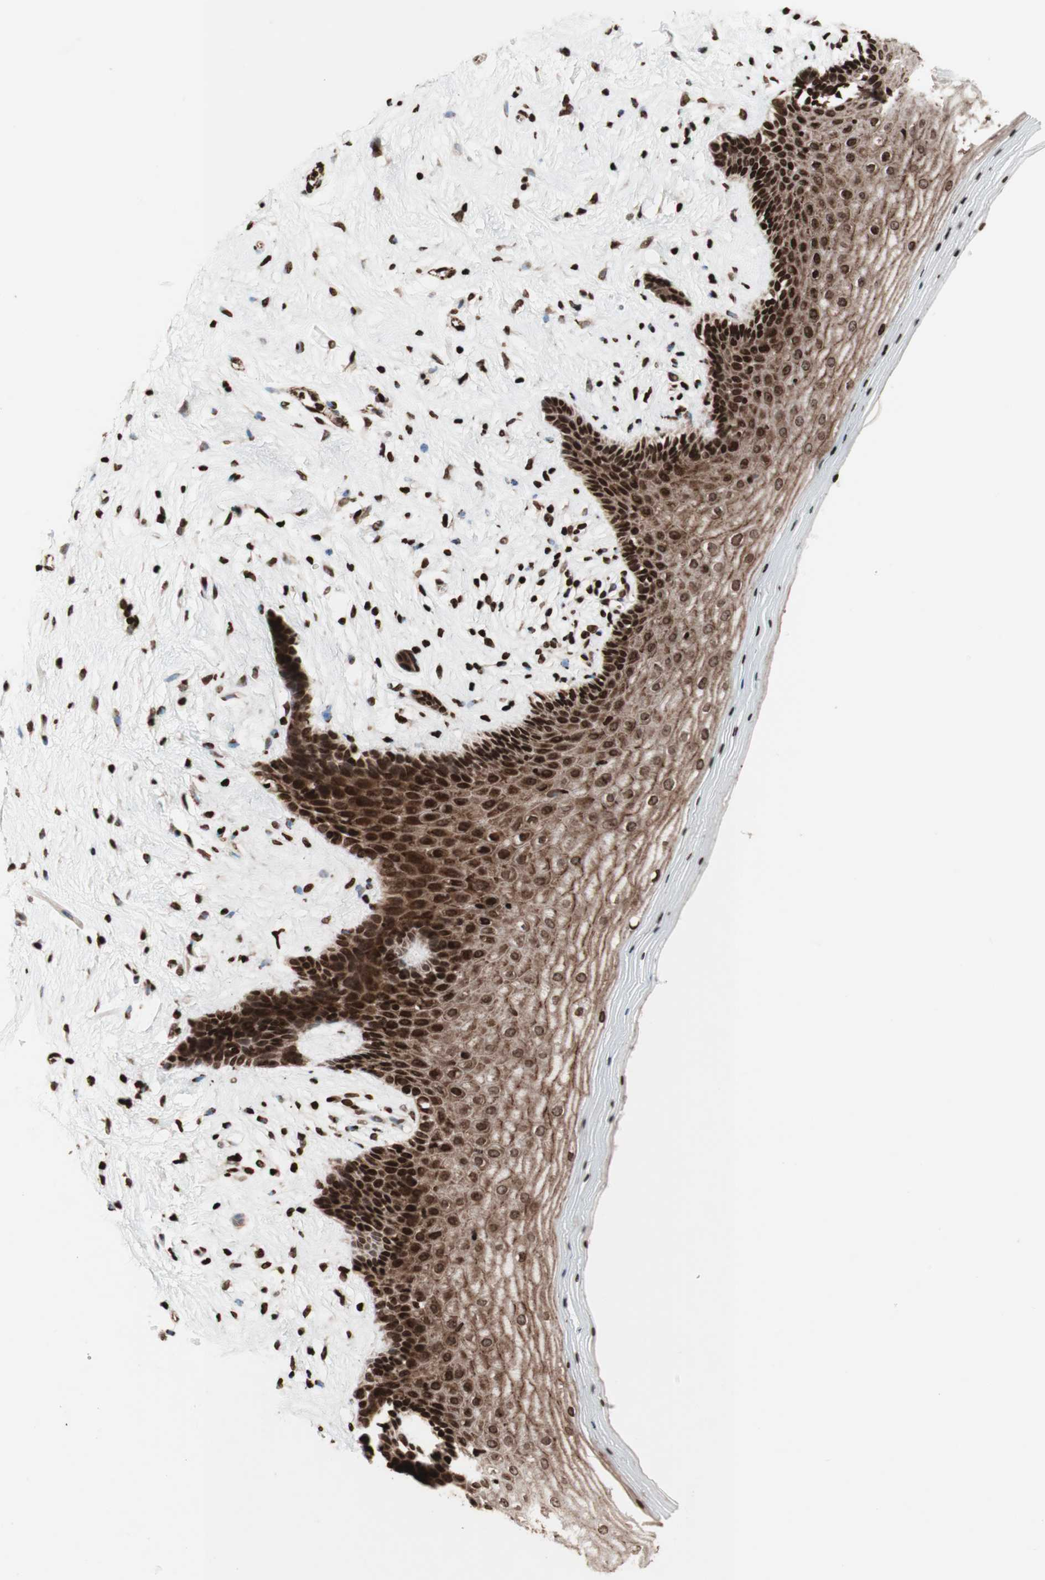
{"staining": {"intensity": "strong", "quantity": ">75%", "location": "cytoplasmic/membranous,nuclear"}, "tissue": "vagina", "cell_type": "Squamous epithelial cells", "image_type": "normal", "snomed": [{"axis": "morphology", "description": "Normal tissue, NOS"}, {"axis": "topography", "description": "Vagina"}], "caption": "The photomicrograph shows immunohistochemical staining of normal vagina. There is strong cytoplasmic/membranous,nuclear expression is identified in approximately >75% of squamous epithelial cells.", "gene": "NCAPD2", "patient": {"sex": "female", "age": 44}}